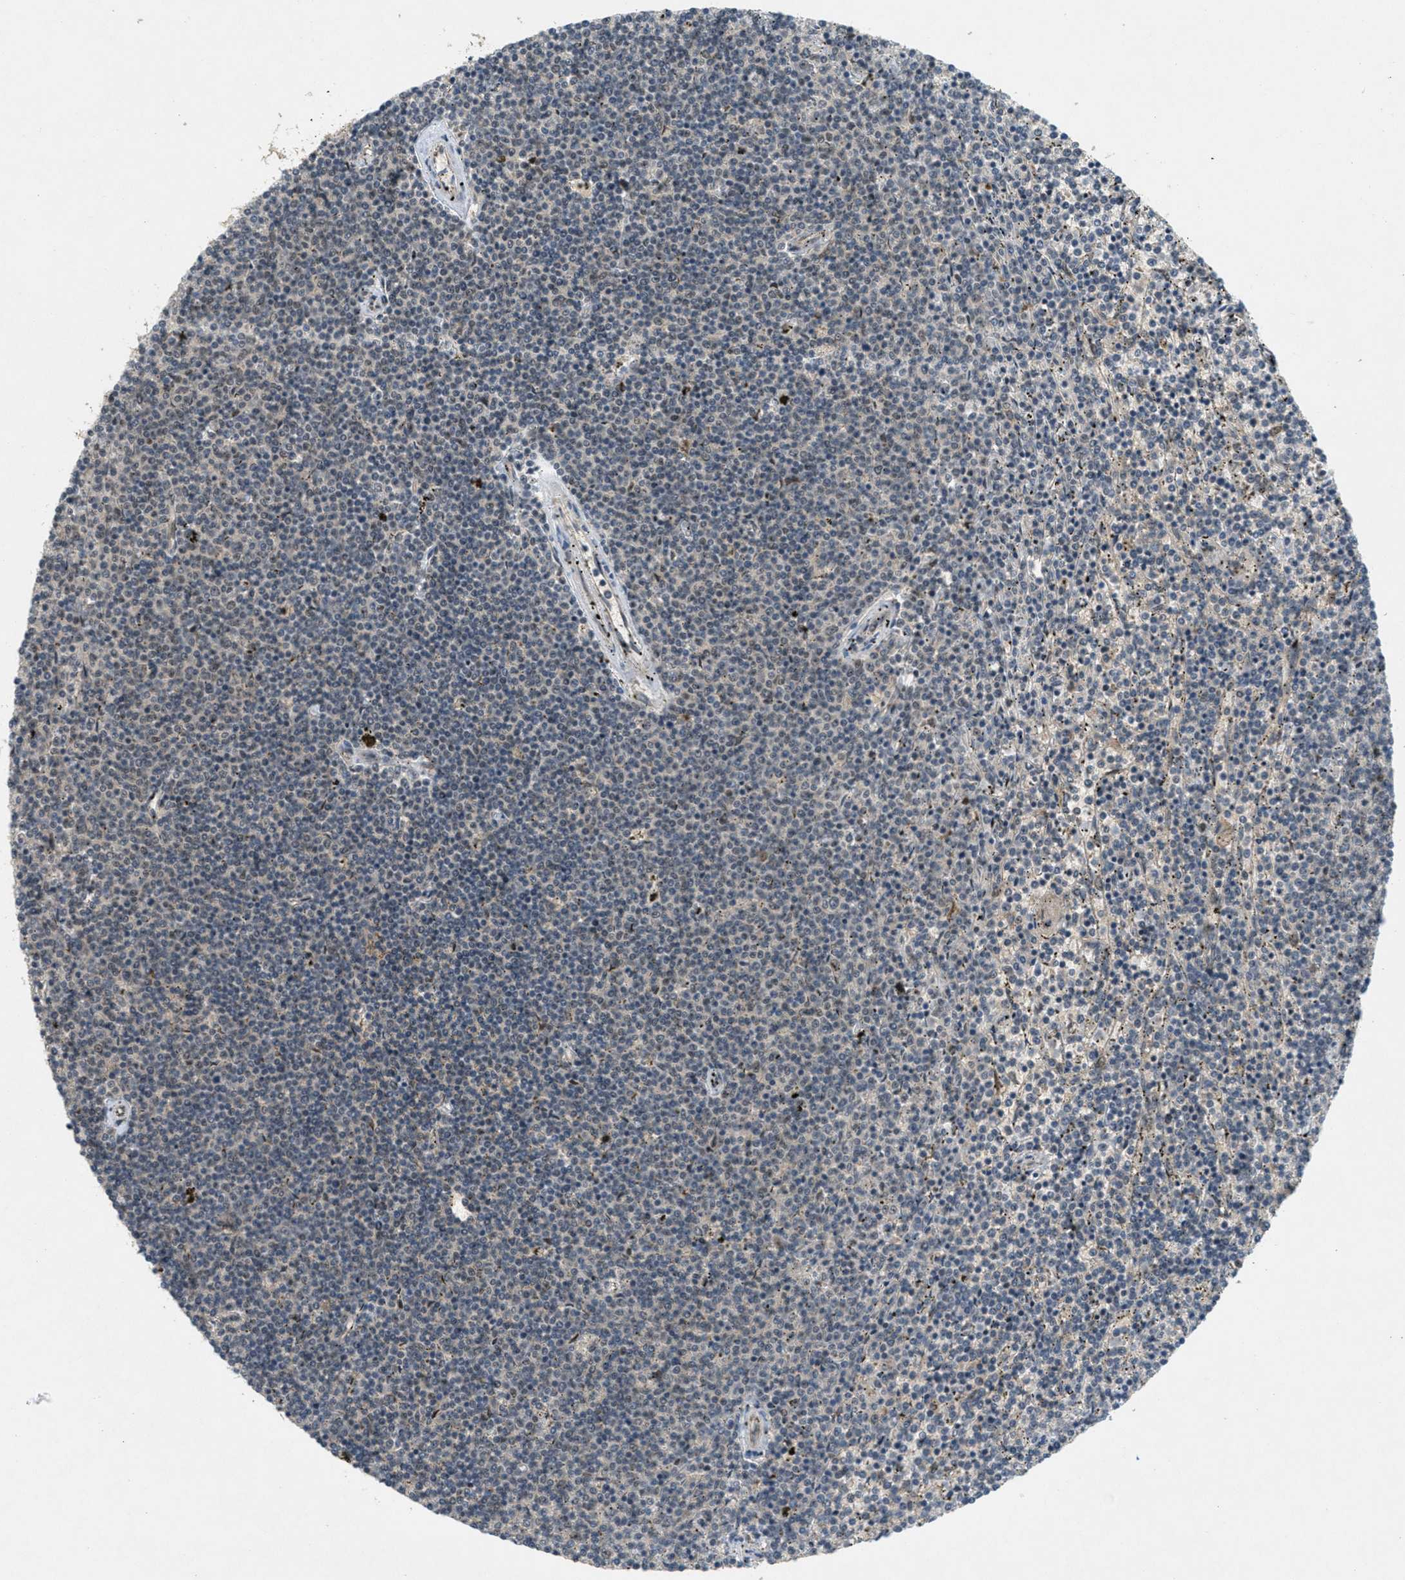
{"staining": {"intensity": "negative", "quantity": "none", "location": "none"}, "tissue": "lymphoma", "cell_type": "Tumor cells", "image_type": "cancer", "snomed": [{"axis": "morphology", "description": "Malignant lymphoma, non-Hodgkin's type, Low grade"}, {"axis": "topography", "description": "Spleen"}], "caption": "The histopathology image demonstrates no significant expression in tumor cells of lymphoma.", "gene": "STK11", "patient": {"sex": "female", "age": 50}}